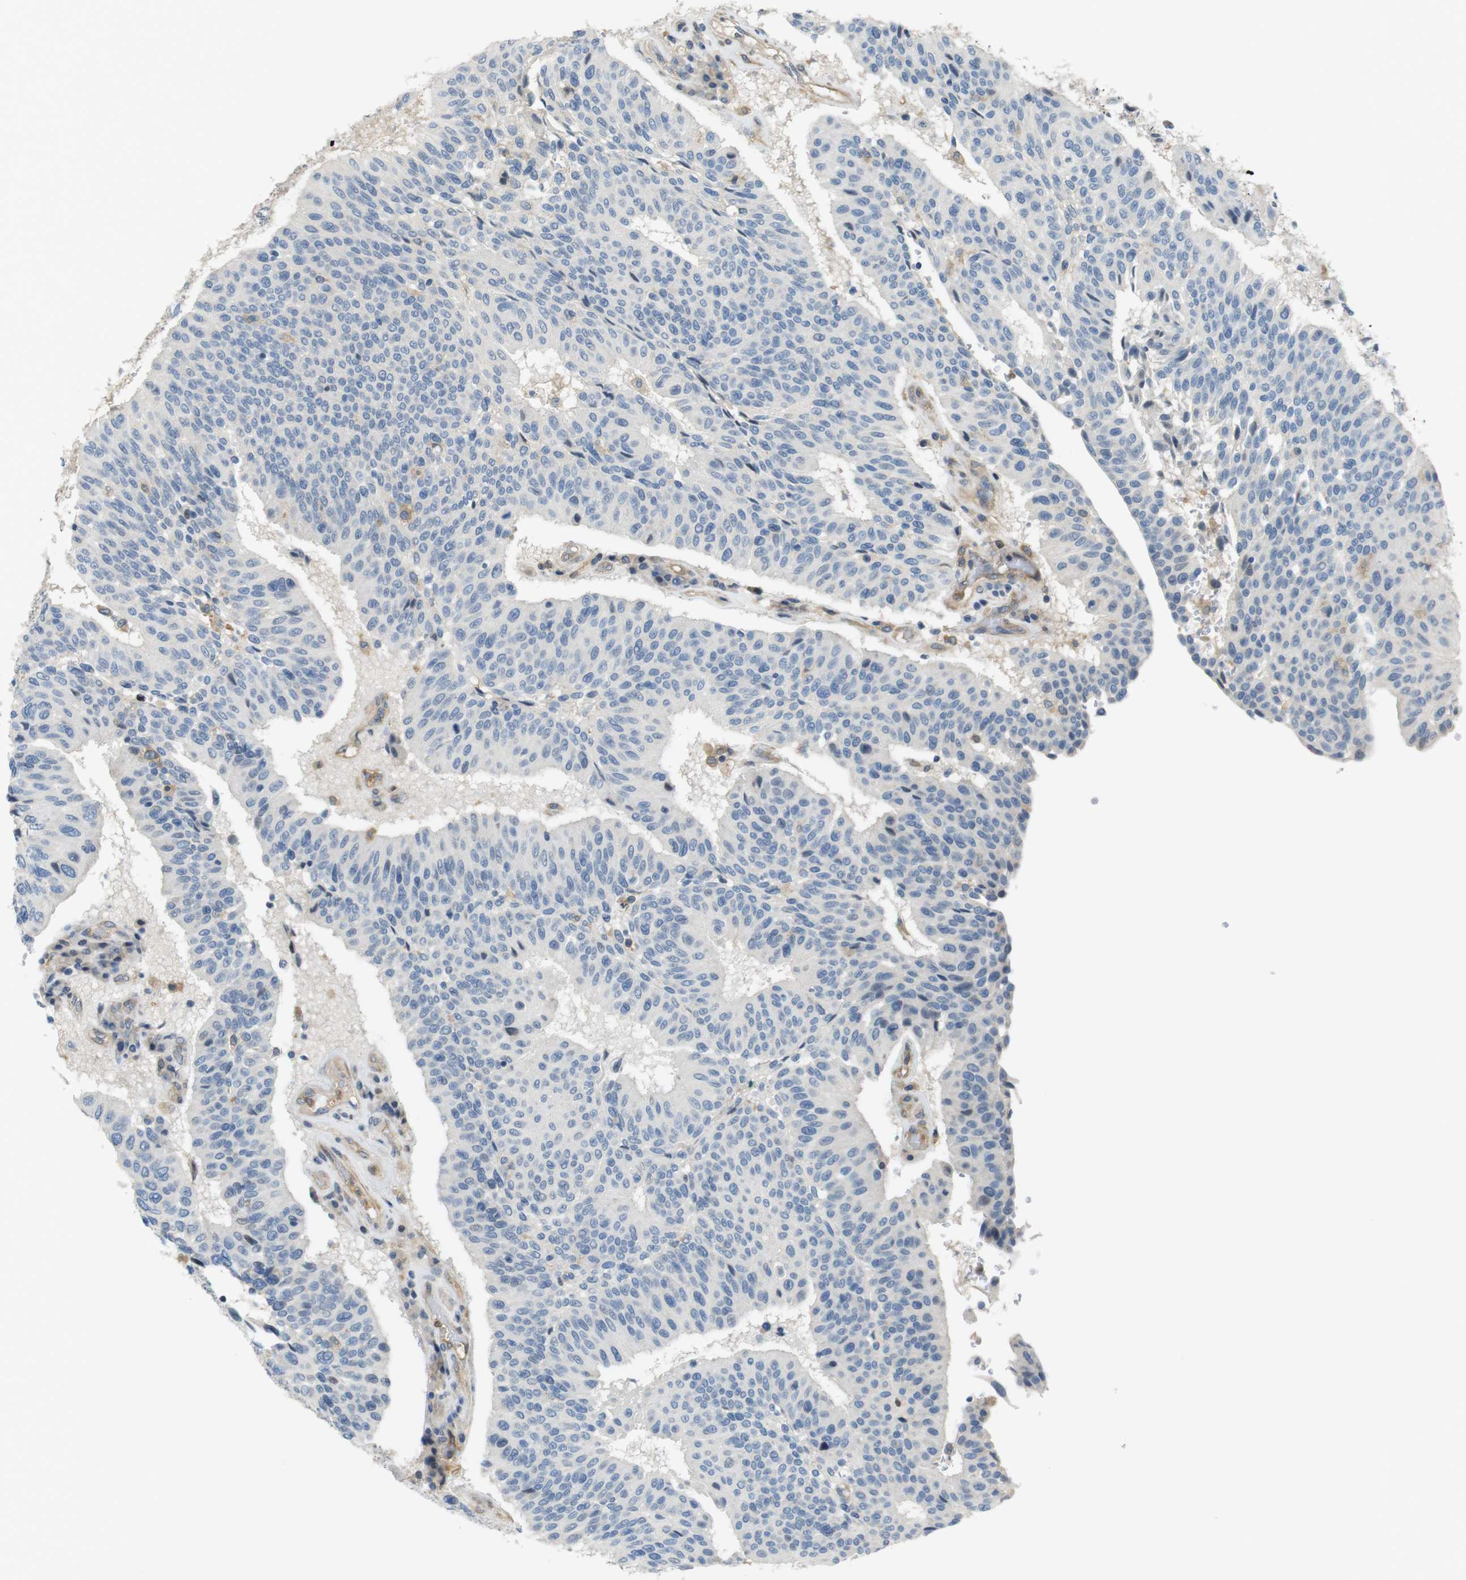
{"staining": {"intensity": "negative", "quantity": "none", "location": "none"}, "tissue": "urothelial cancer", "cell_type": "Tumor cells", "image_type": "cancer", "snomed": [{"axis": "morphology", "description": "Urothelial carcinoma, High grade"}, {"axis": "topography", "description": "Urinary bladder"}], "caption": "Protein analysis of urothelial carcinoma (high-grade) demonstrates no significant staining in tumor cells.", "gene": "PCDH10", "patient": {"sex": "male", "age": 66}}